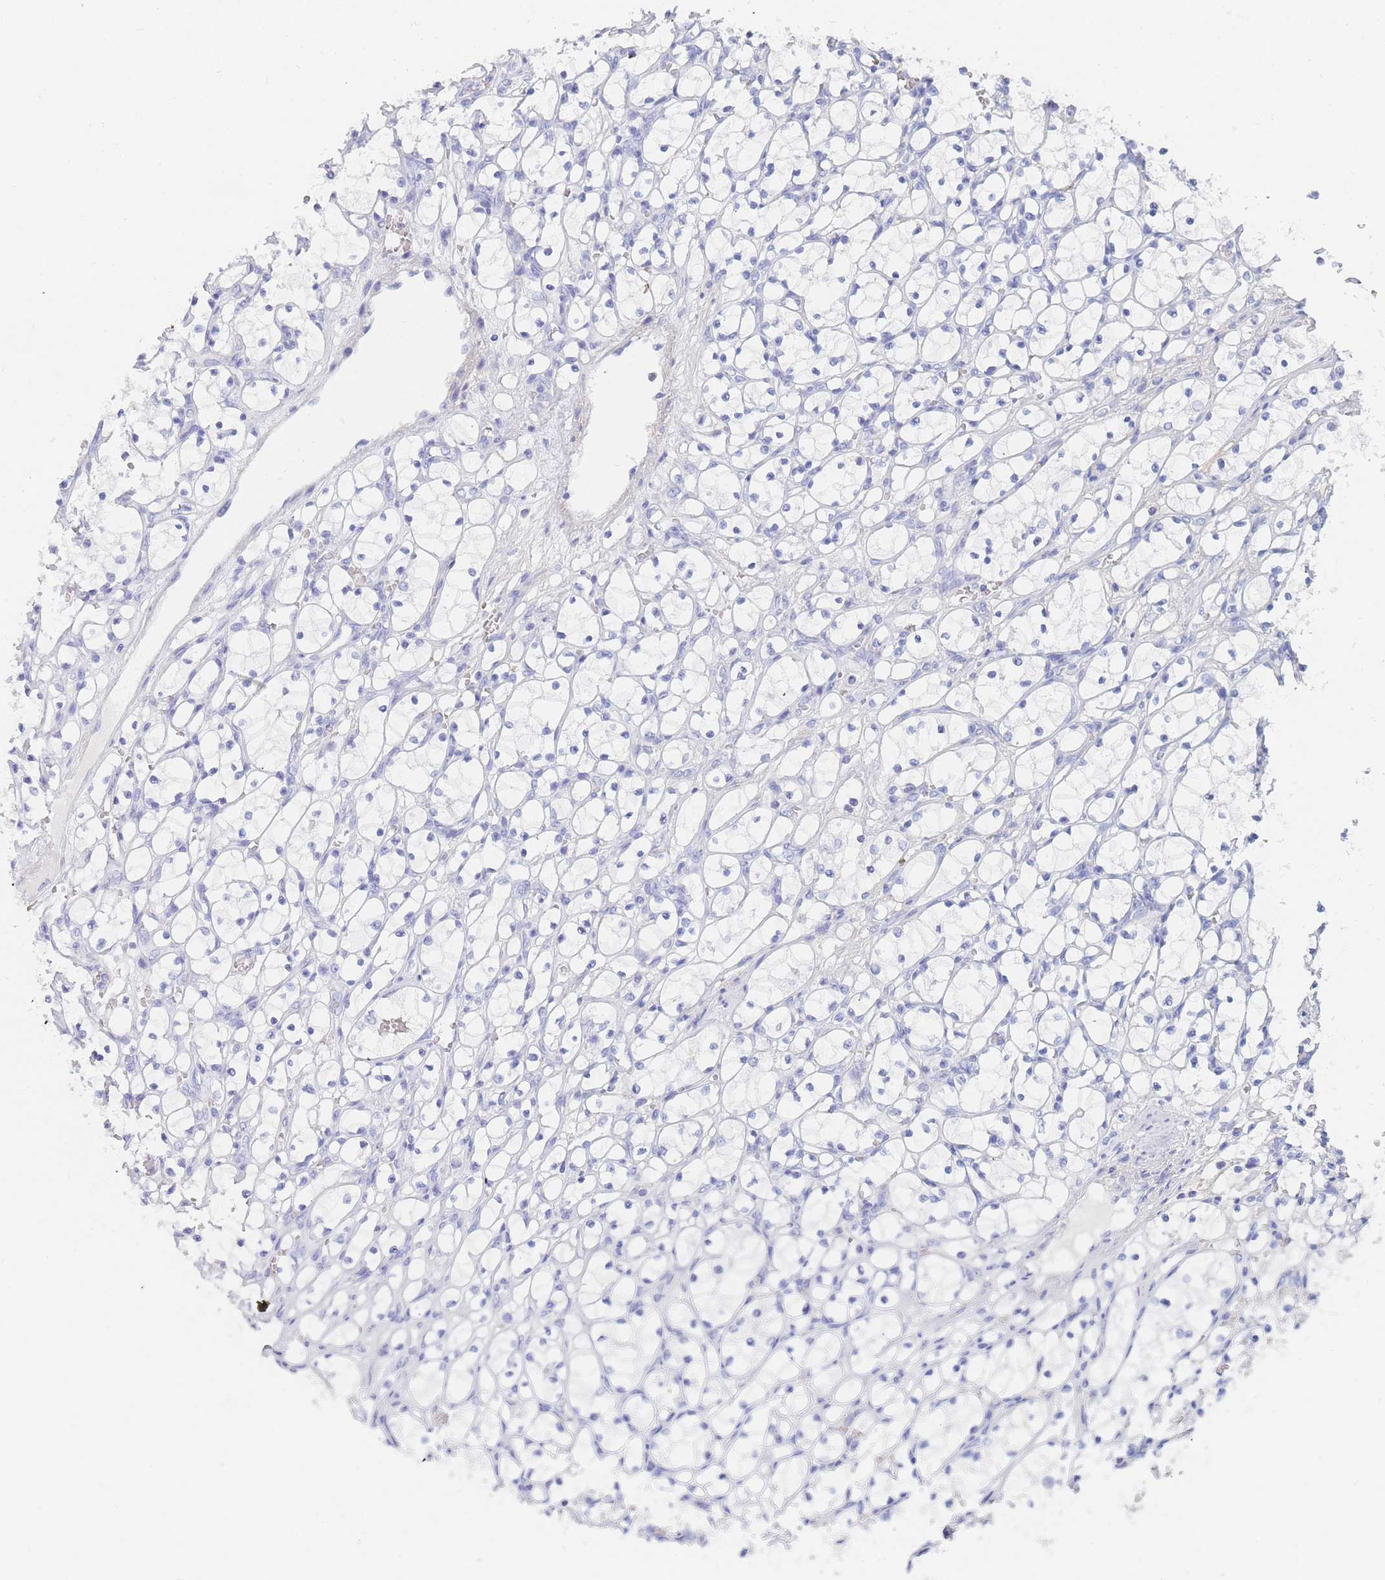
{"staining": {"intensity": "negative", "quantity": "none", "location": "none"}, "tissue": "renal cancer", "cell_type": "Tumor cells", "image_type": "cancer", "snomed": [{"axis": "morphology", "description": "Adenocarcinoma, NOS"}, {"axis": "topography", "description": "Kidney"}], "caption": "The micrograph demonstrates no staining of tumor cells in adenocarcinoma (renal).", "gene": "SLC25A35", "patient": {"sex": "female", "age": 69}}